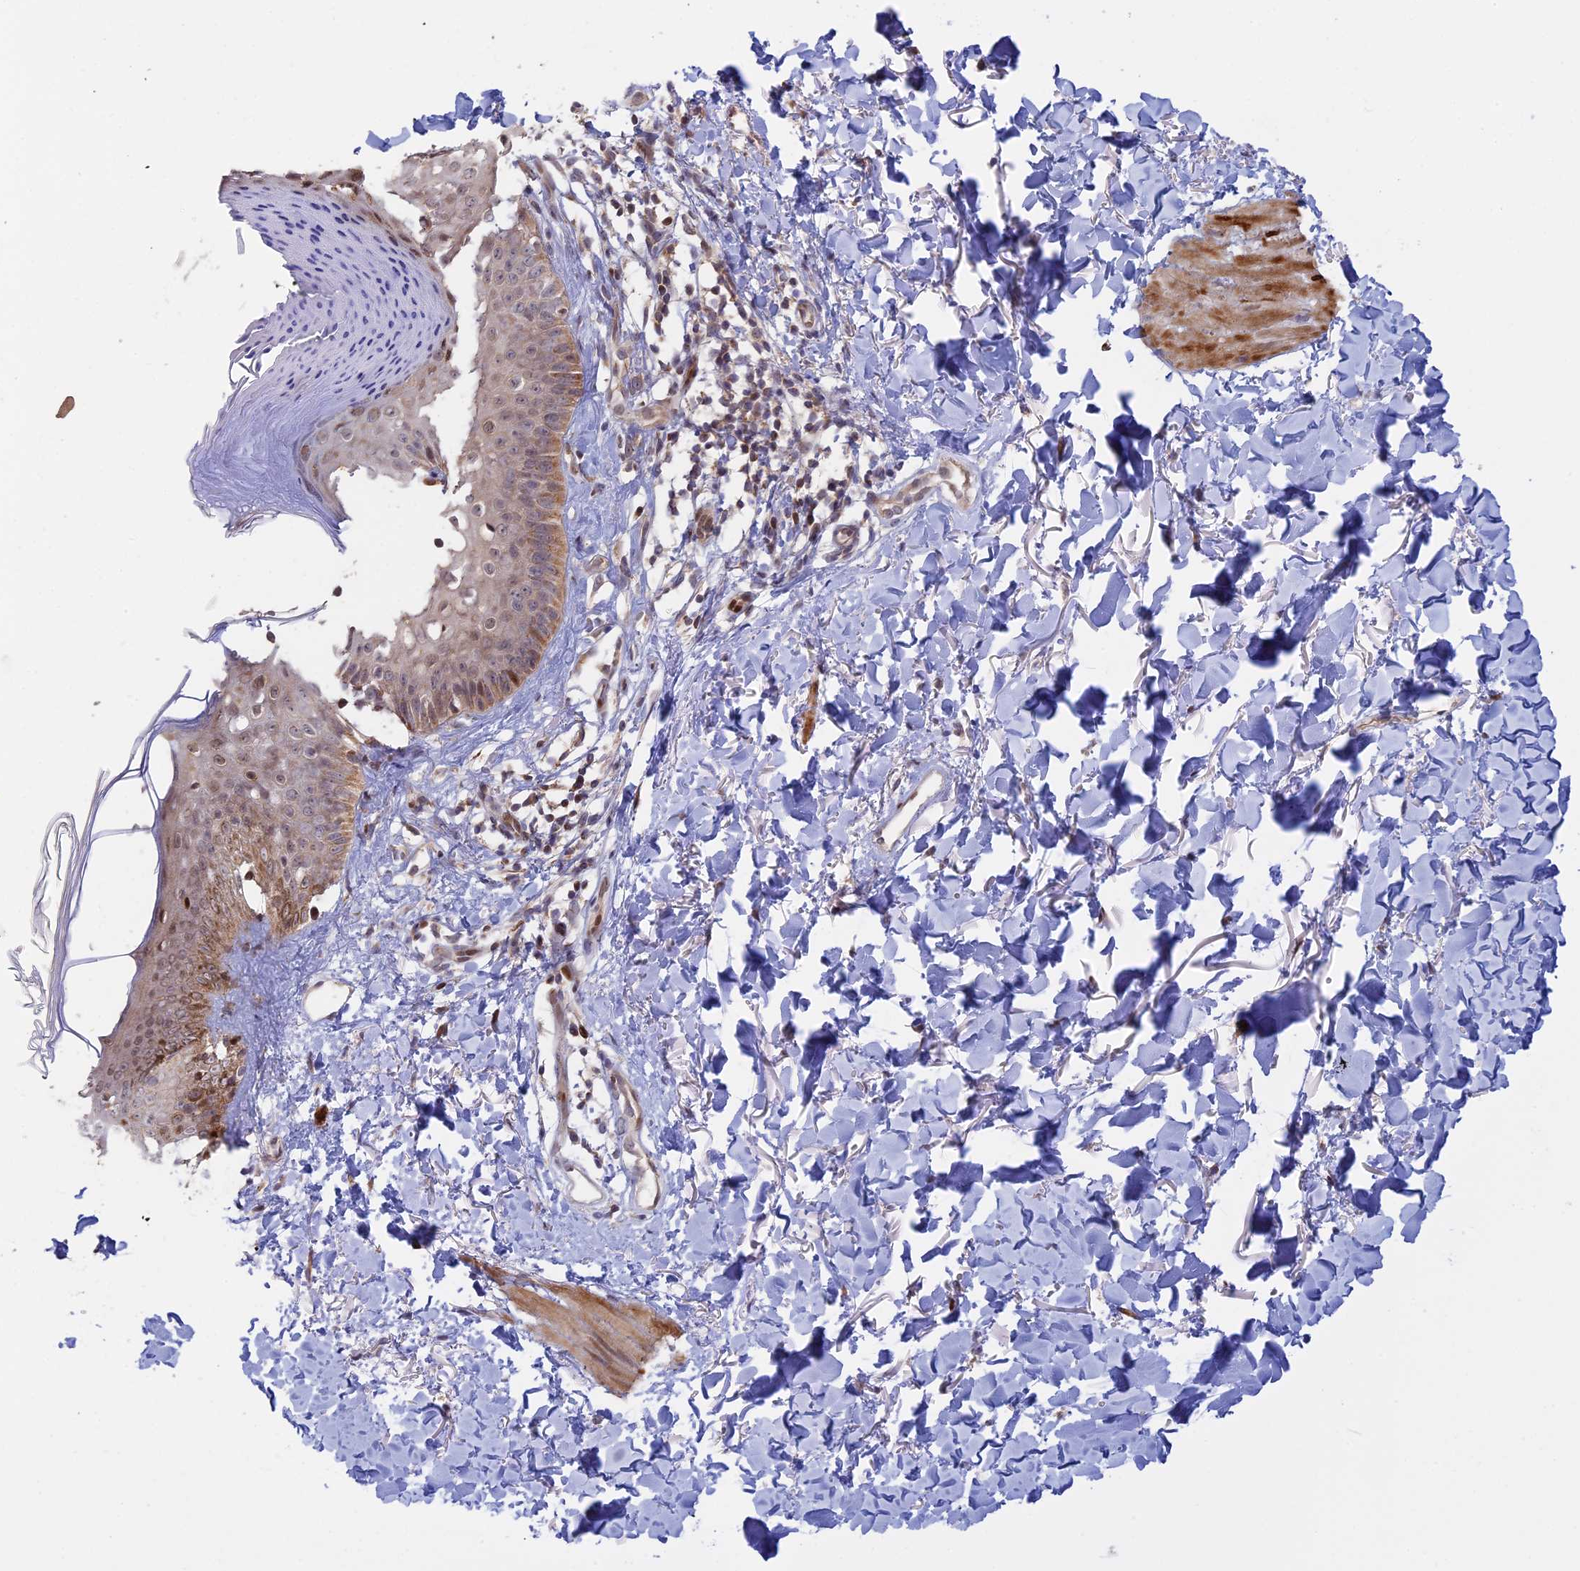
{"staining": {"intensity": "moderate", "quantity": ">75%", "location": "nuclear"}, "tissue": "skin", "cell_type": "Fibroblasts", "image_type": "normal", "snomed": [{"axis": "morphology", "description": "Normal tissue, NOS"}, {"axis": "topography", "description": "Skin"}], "caption": "Skin stained for a protein reveals moderate nuclear positivity in fibroblasts. (Brightfield microscopy of DAB IHC at high magnification).", "gene": "GSKIP", "patient": {"sex": "female", "age": 58}}